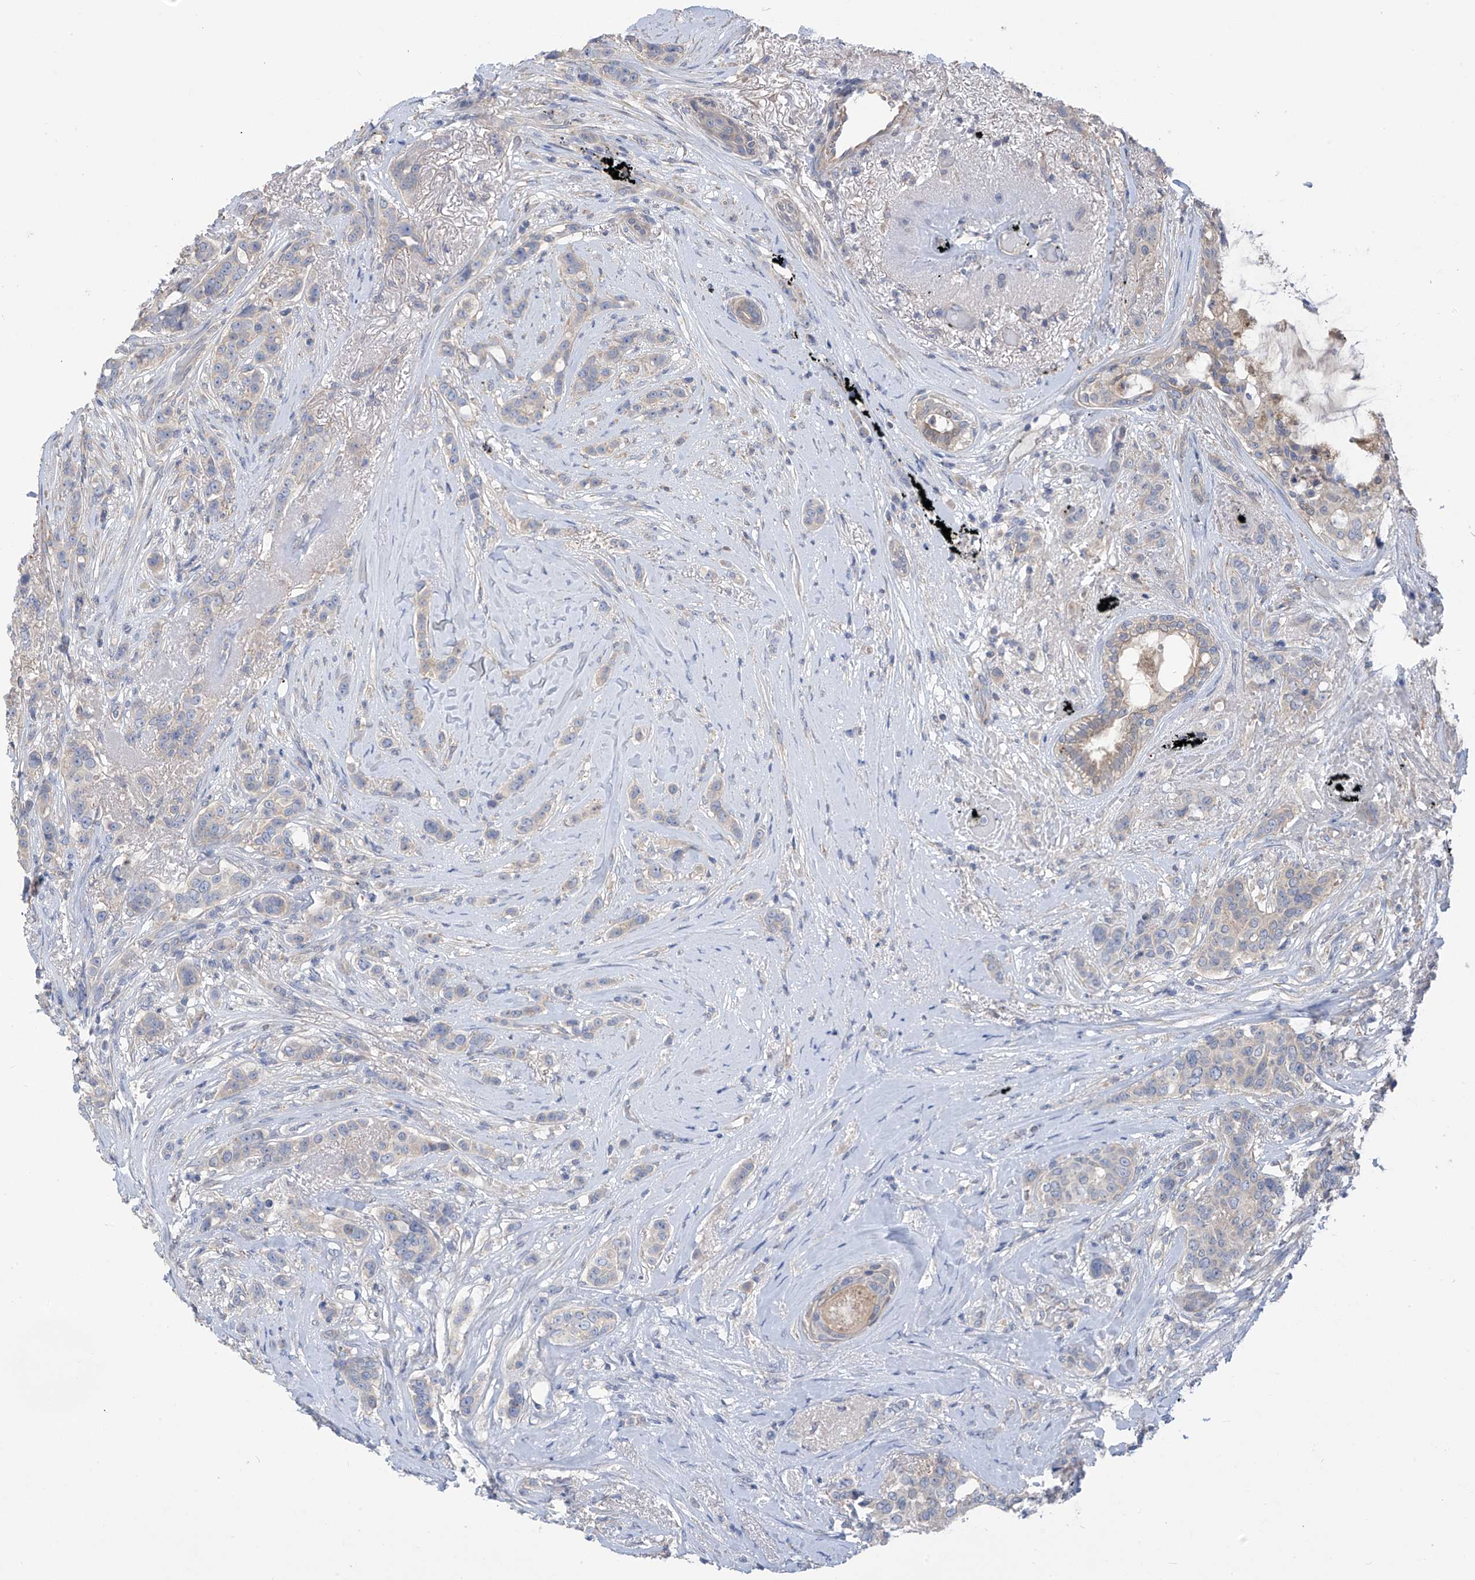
{"staining": {"intensity": "weak", "quantity": "<25%", "location": "cytoplasmic/membranous"}, "tissue": "breast cancer", "cell_type": "Tumor cells", "image_type": "cancer", "snomed": [{"axis": "morphology", "description": "Lobular carcinoma"}, {"axis": "topography", "description": "Breast"}], "caption": "The image reveals no significant staining in tumor cells of breast cancer. (Stains: DAB (3,3'-diaminobenzidine) immunohistochemistry (IHC) with hematoxylin counter stain, Microscopy: brightfield microscopy at high magnification).", "gene": "PHACTR4", "patient": {"sex": "female", "age": 51}}